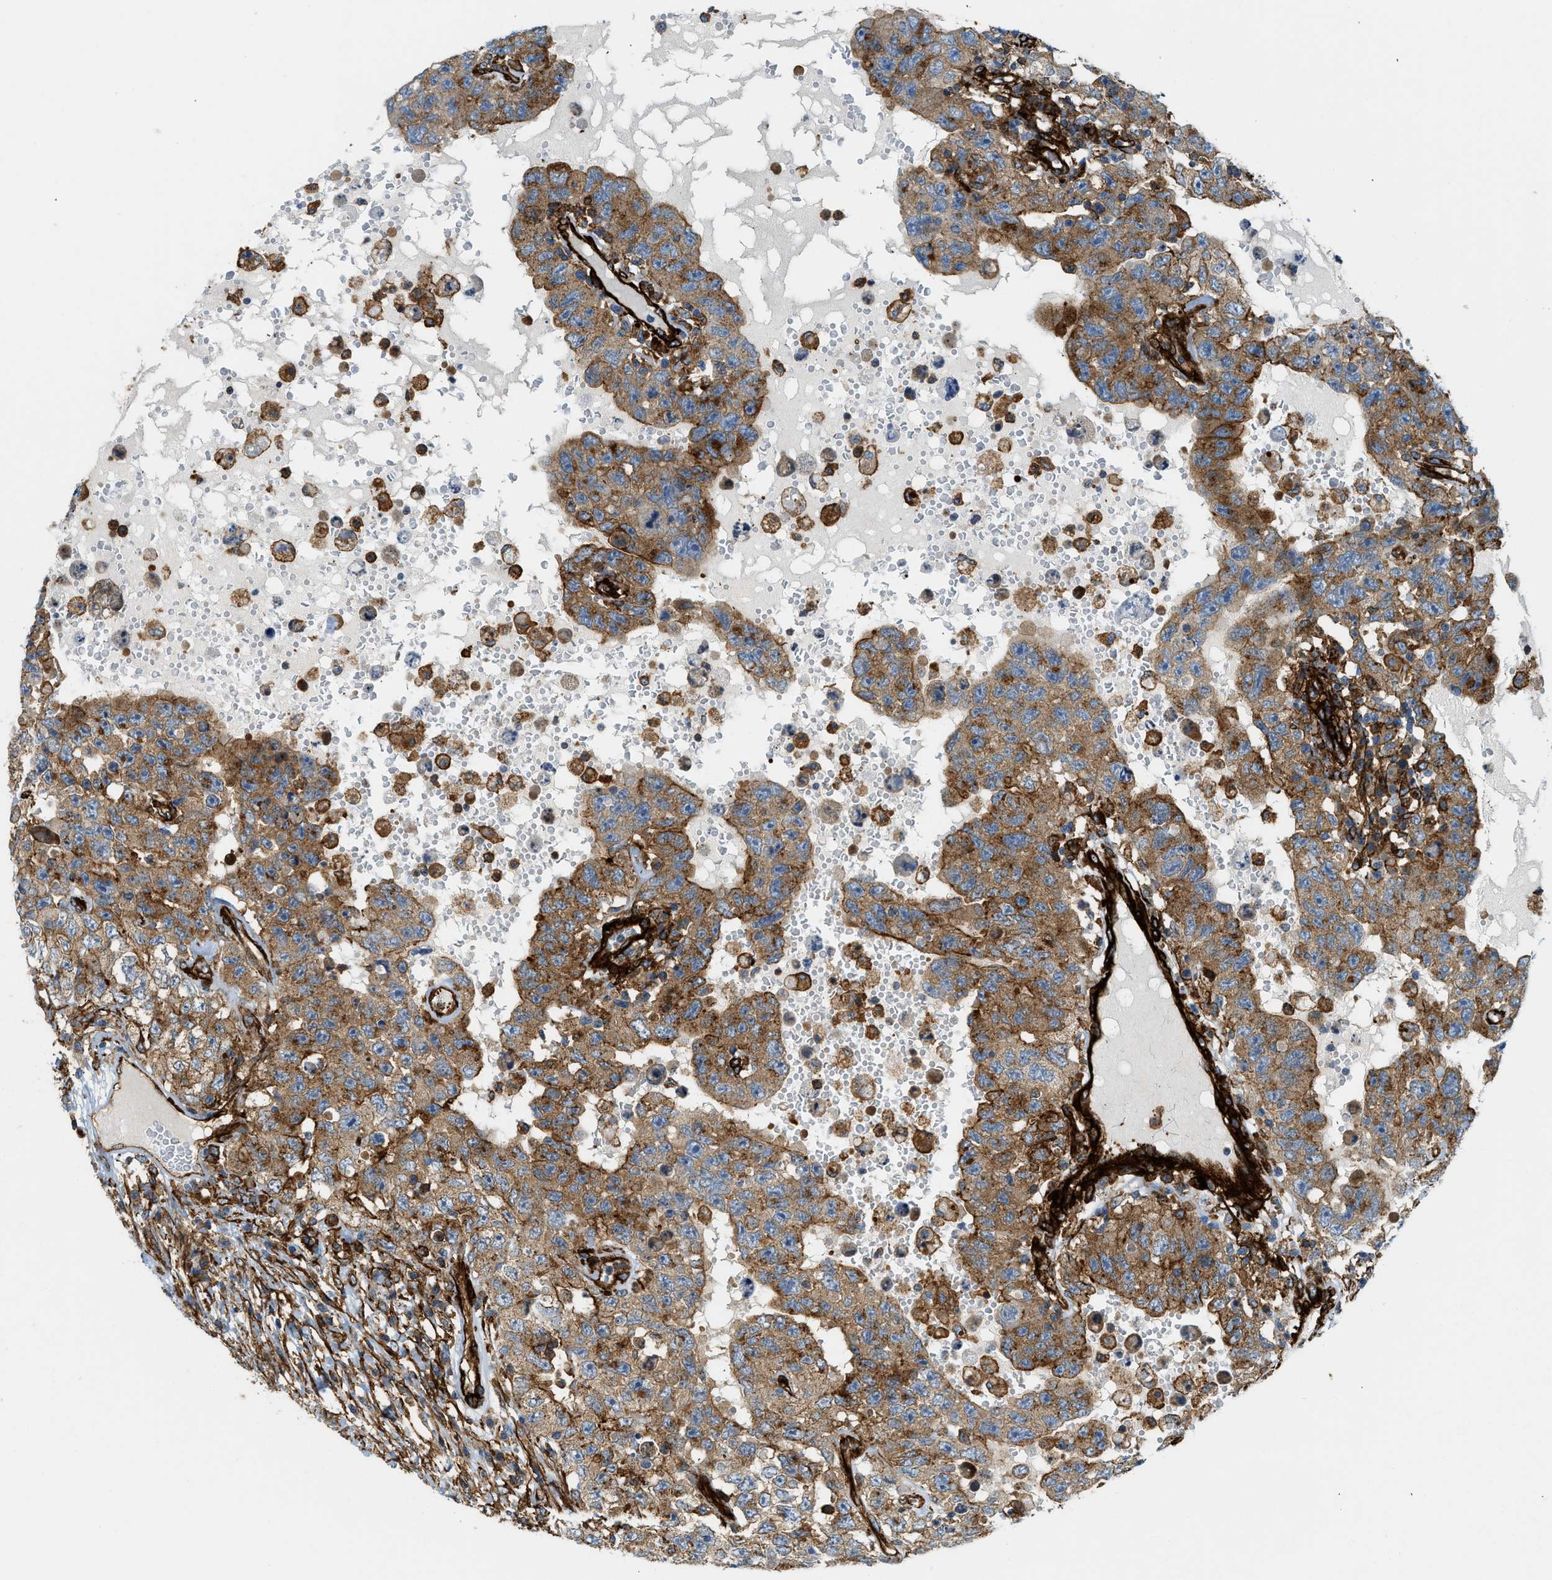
{"staining": {"intensity": "moderate", "quantity": "25%-75%", "location": "cytoplasmic/membranous"}, "tissue": "testis cancer", "cell_type": "Tumor cells", "image_type": "cancer", "snomed": [{"axis": "morphology", "description": "Carcinoma, Embryonal, NOS"}, {"axis": "topography", "description": "Testis"}], "caption": "Testis cancer stained with IHC exhibits moderate cytoplasmic/membranous expression in approximately 25%-75% of tumor cells.", "gene": "HIP1", "patient": {"sex": "male", "age": 26}}